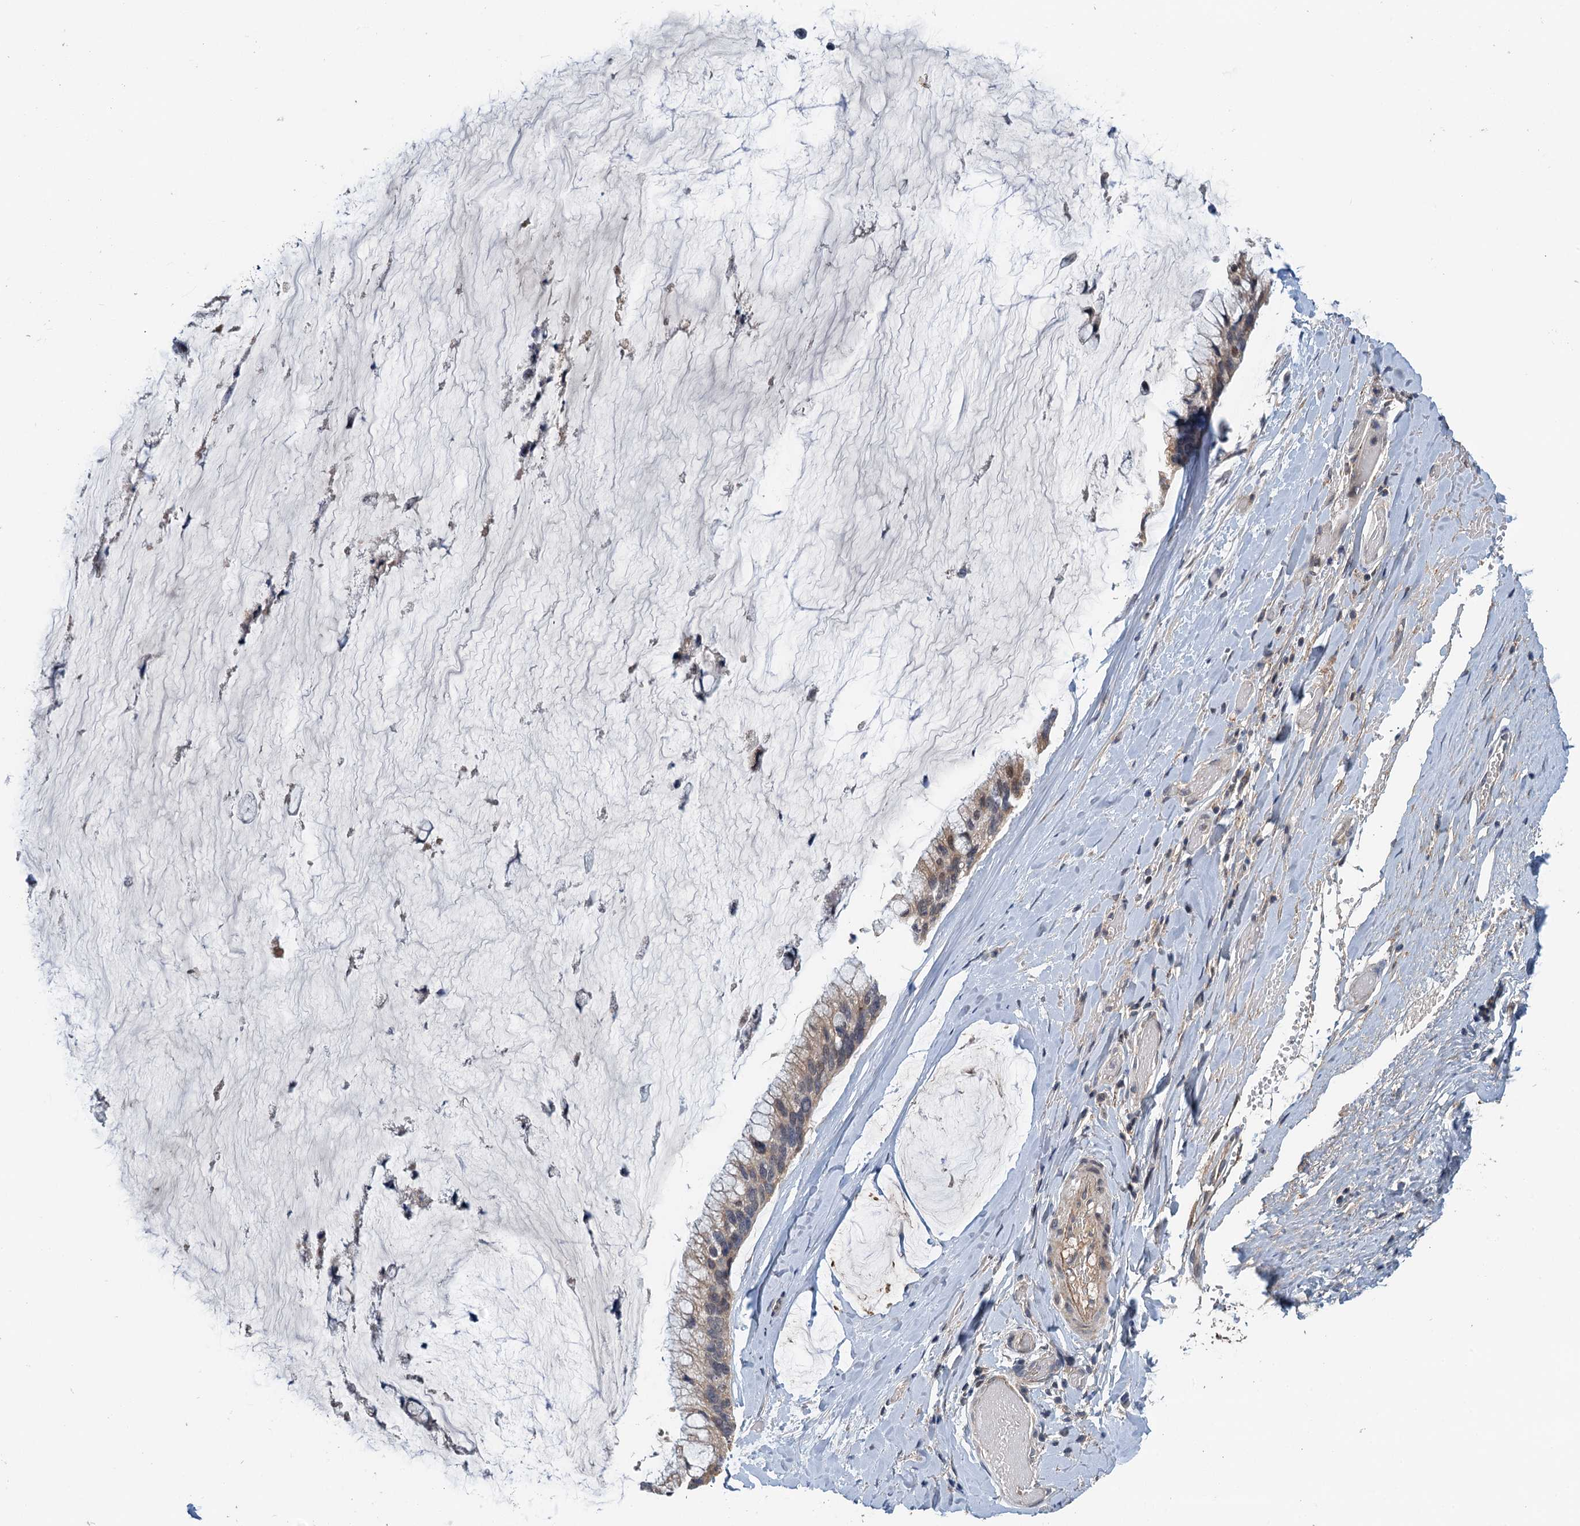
{"staining": {"intensity": "weak", "quantity": "25%-75%", "location": "cytoplasmic/membranous"}, "tissue": "ovarian cancer", "cell_type": "Tumor cells", "image_type": "cancer", "snomed": [{"axis": "morphology", "description": "Cystadenocarcinoma, mucinous, NOS"}, {"axis": "topography", "description": "Ovary"}], "caption": "This histopathology image exhibits IHC staining of human ovarian mucinous cystadenocarcinoma, with low weak cytoplasmic/membranous expression in about 25%-75% of tumor cells.", "gene": "MDM1", "patient": {"sex": "female", "age": 39}}